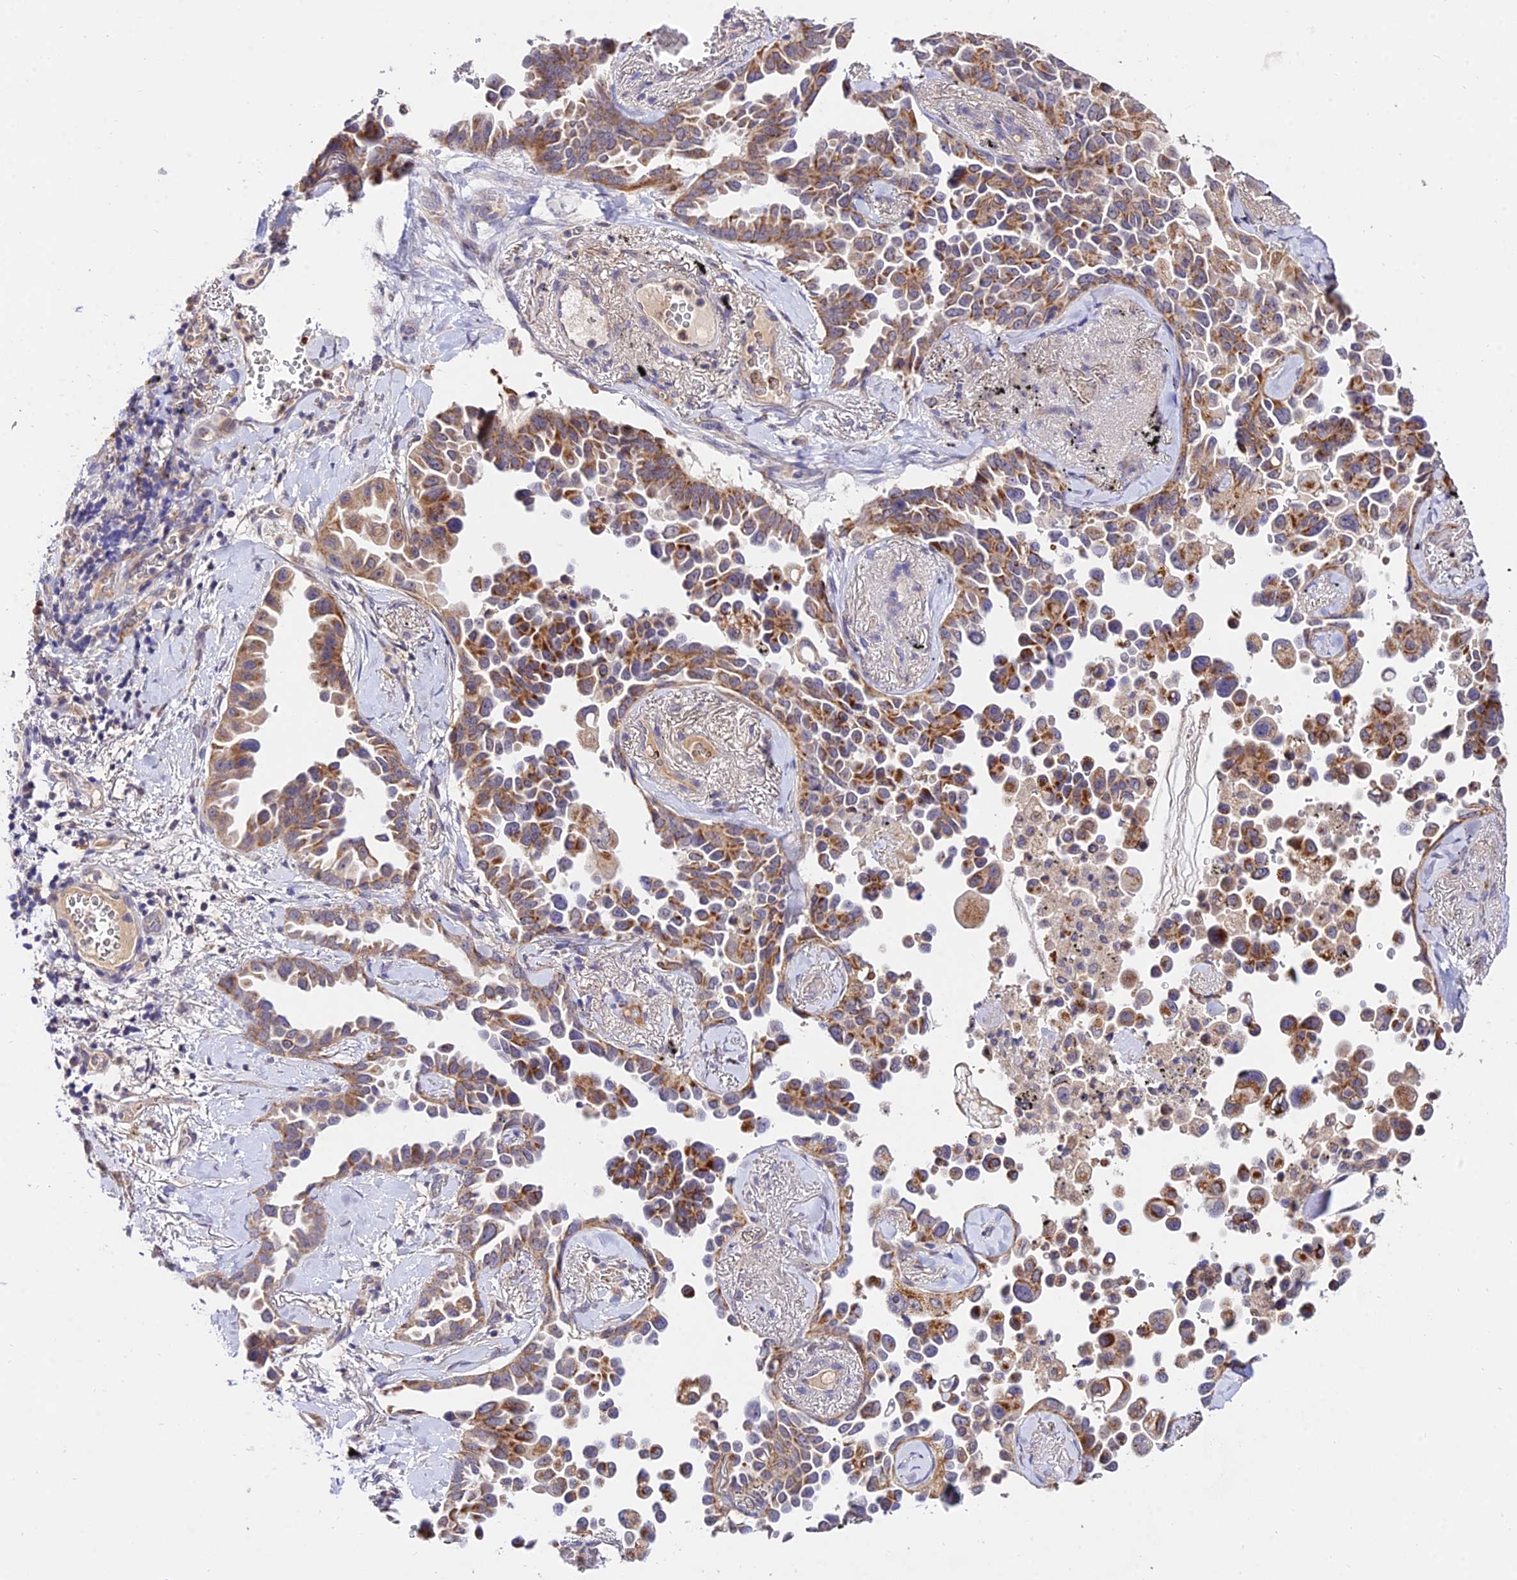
{"staining": {"intensity": "moderate", "quantity": ">75%", "location": "cytoplasmic/membranous"}, "tissue": "lung cancer", "cell_type": "Tumor cells", "image_type": "cancer", "snomed": [{"axis": "morphology", "description": "Adenocarcinoma, NOS"}, {"axis": "topography", "description": "Lung"}], "caption": "Adenocarcinoma (lung) stained for a protein (brown) demonstrates moderate cytoplasmic/membranous positive positivity in about >75% of tumor cells.", "gene": "WDR5B", "patient": {"sex": "female", "age": 67}}